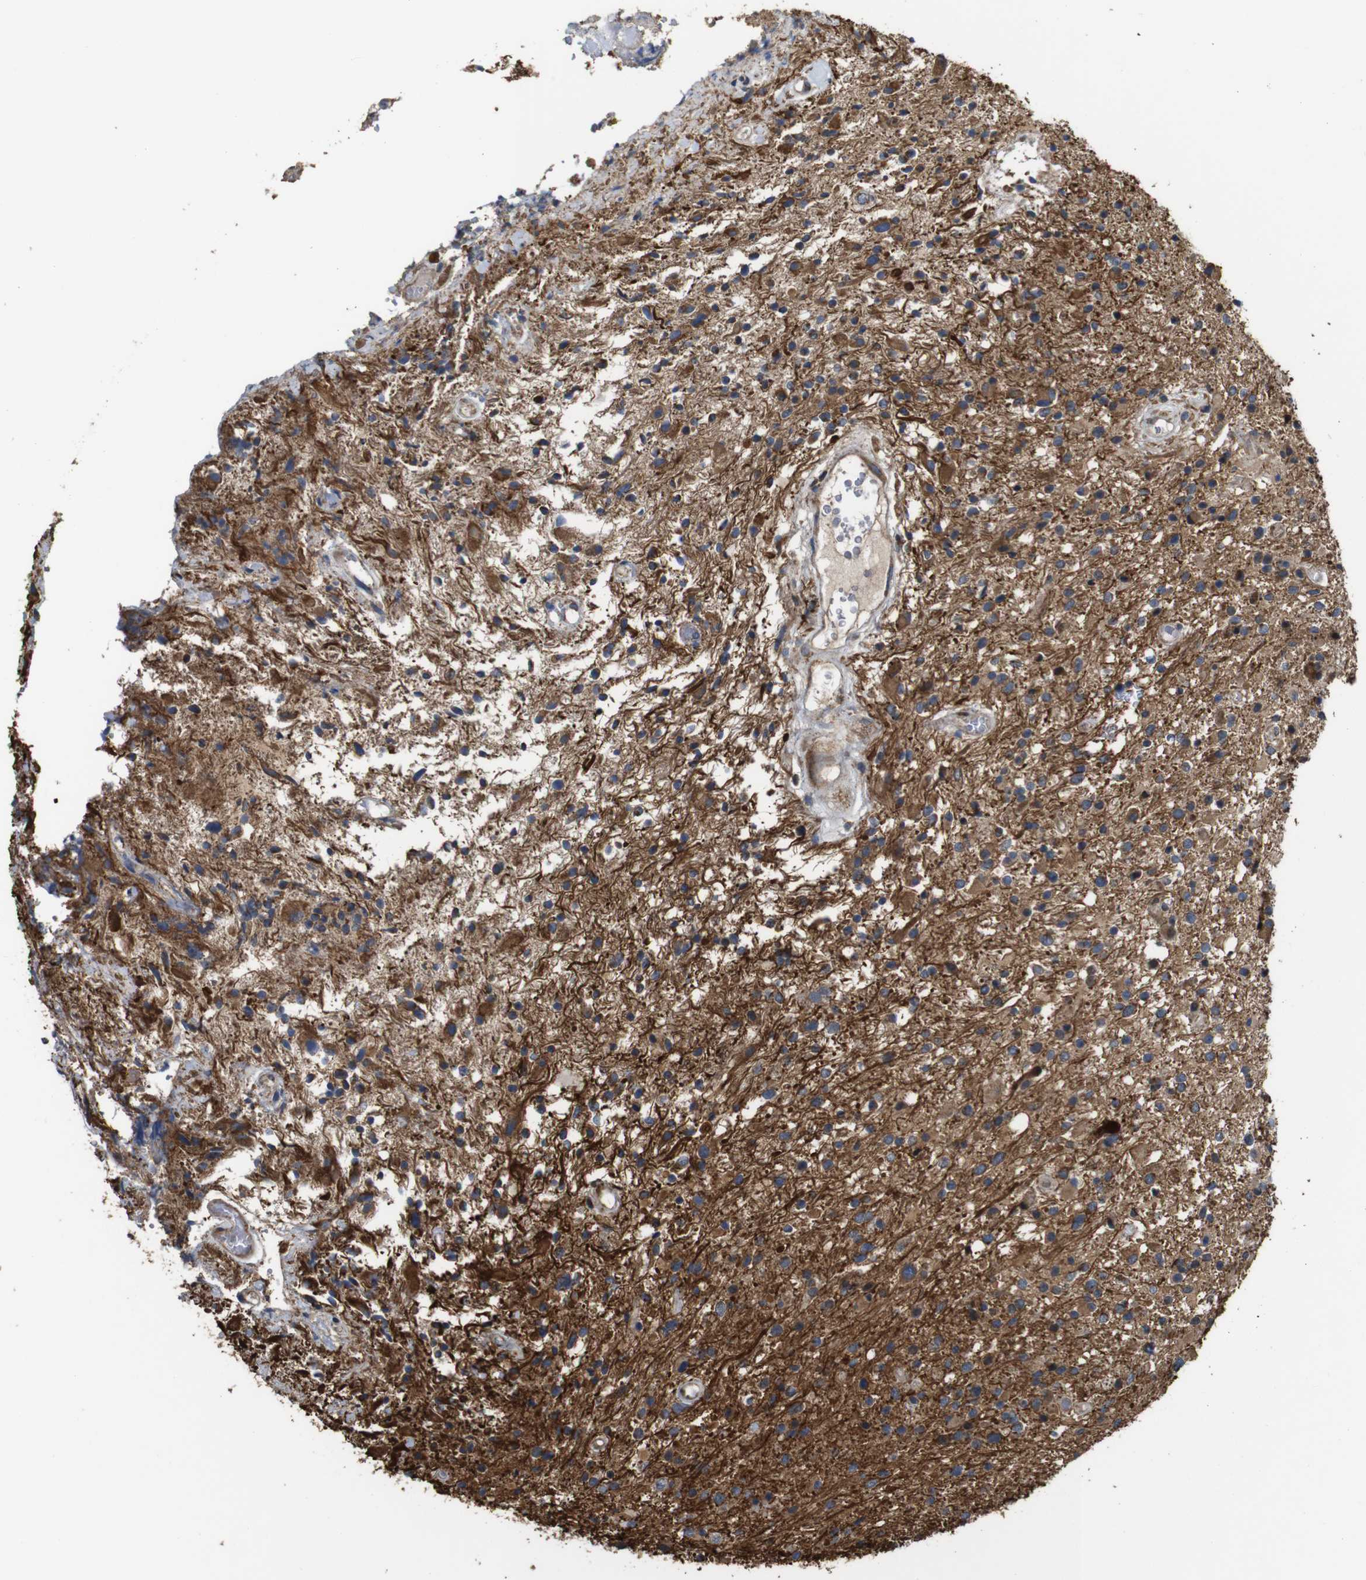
{"staining": {"intensity": "moderate", "quantity": "25%-75%", "location": "cytoplasmic/membranous"}, "tissue": "glioma", "cell_type": "Tumor cells", "image_type": "cancer", "snomed": [{"axis": "morphology", "description": "Glioma, malignant, High grade"}, {"axis": "topography", "description": "Brain"}], "caption": "Malignant glioma (high-grade) was stained to show a protein in brown. There is medium levels of moderate cytoplasmic/membranous staining in about 25%-75% of tumor cells.", "gene": "SNN", "patient": {"sex": "male", "age": 33}}